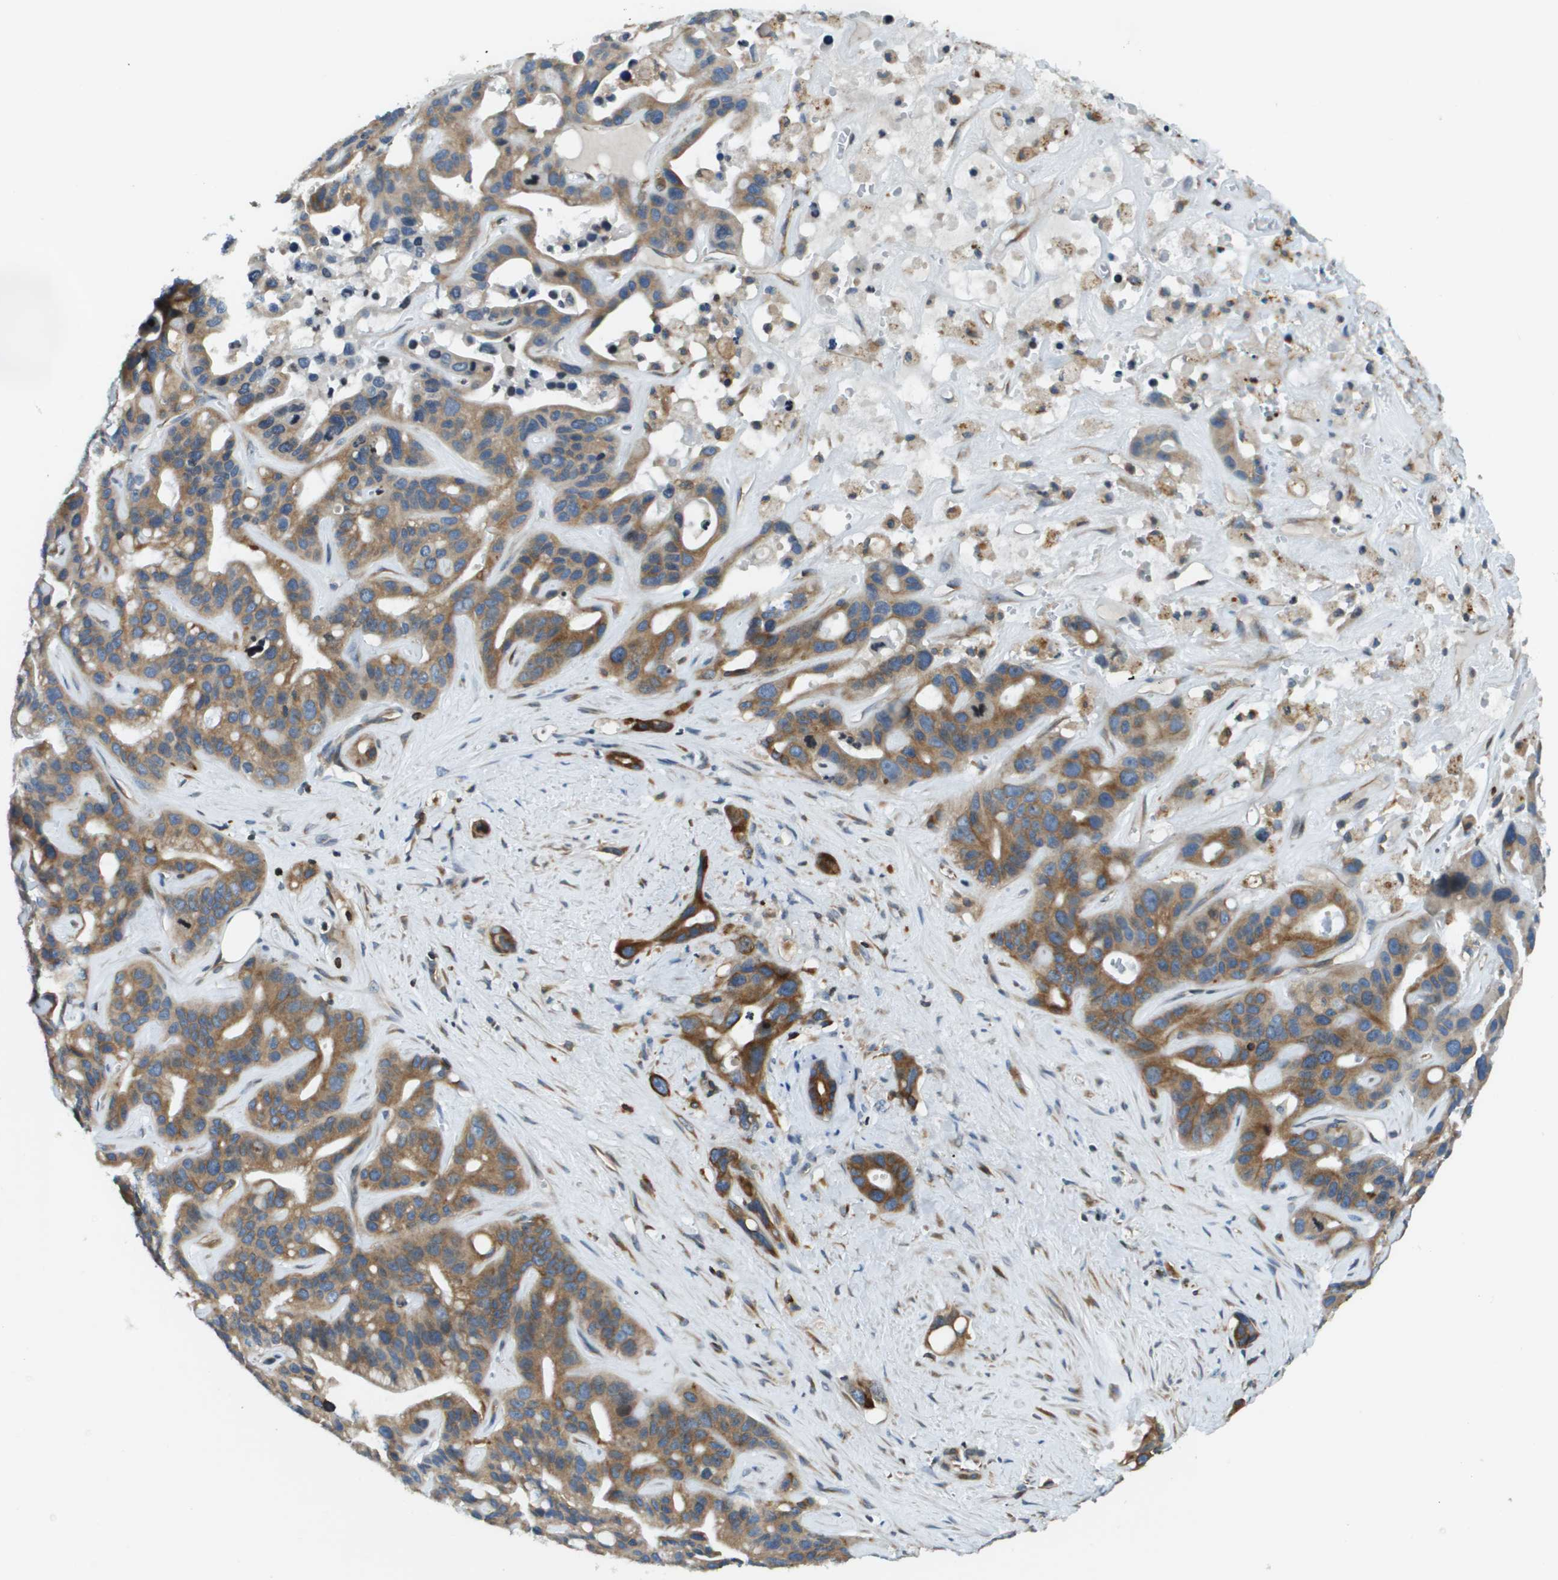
{"staining": {"intensity": "moderate", "quantity": ">75%", "location": "cytoplasmic/membranous"}, "tissue": "liver cancer", "cell_type": "Tumor cells", "image_type": "cancer", "snomed": [{"axis": "morphology", "description": "Cholangiocarcinoma"}, {"axis": "topography", "description": "Liver"}], "caption": "Human liver cholangiocarcinoma stained for a protein (brown) demonstrates moderate cytoplasmic/membranous positive positivity in about >75% of tumor cells.", "gene": "ESYT1", "patient": {"sex": "female", "age": 65}}